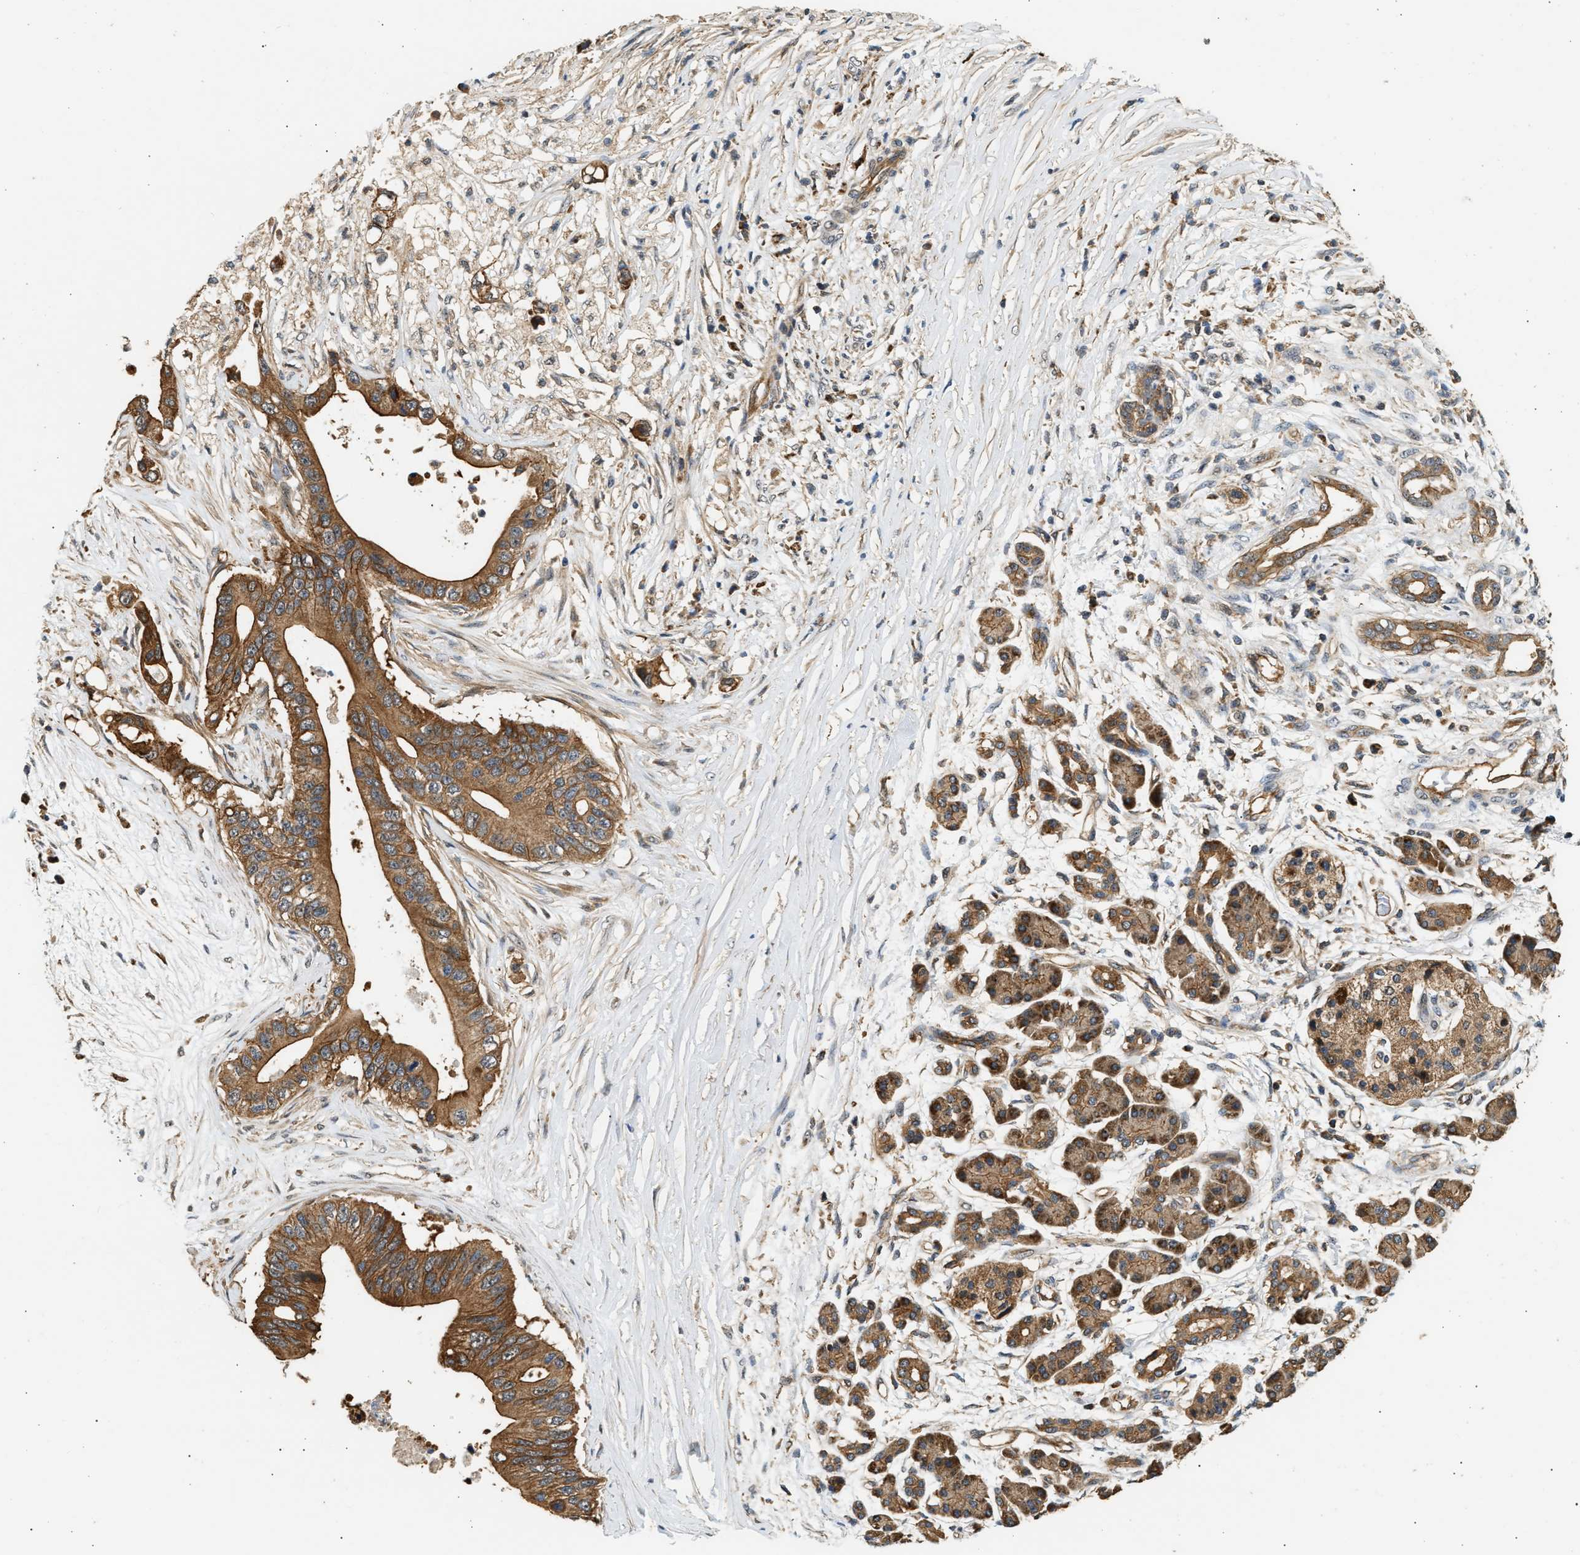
{"staining": {"intensity": "strong", "quantity": ">75%", "location": "cytoplasmic/membranous"}, "tissue": "pancreatic cancer", "cell_type": "Tumor cells", "image_type": "cancer", "snomed": [{"axis": "morphology", "description": "Adenocarcinoma, NOS"}, {"axis": "topography", "description": "Pancreas"}], "caption": "A brown stain highlights strong cytoplasmic/membranous staining of a protein in human pancreatic adenocarcinoma tumor cells. The staining was performed using DAB (3,3'-diaminobenzidine), with brown indicating positive protein expression. Nuclei are stained blue with hematoxylin.", "gene": "DUSP14", "patient": {"sex": "male", "age": 77}}